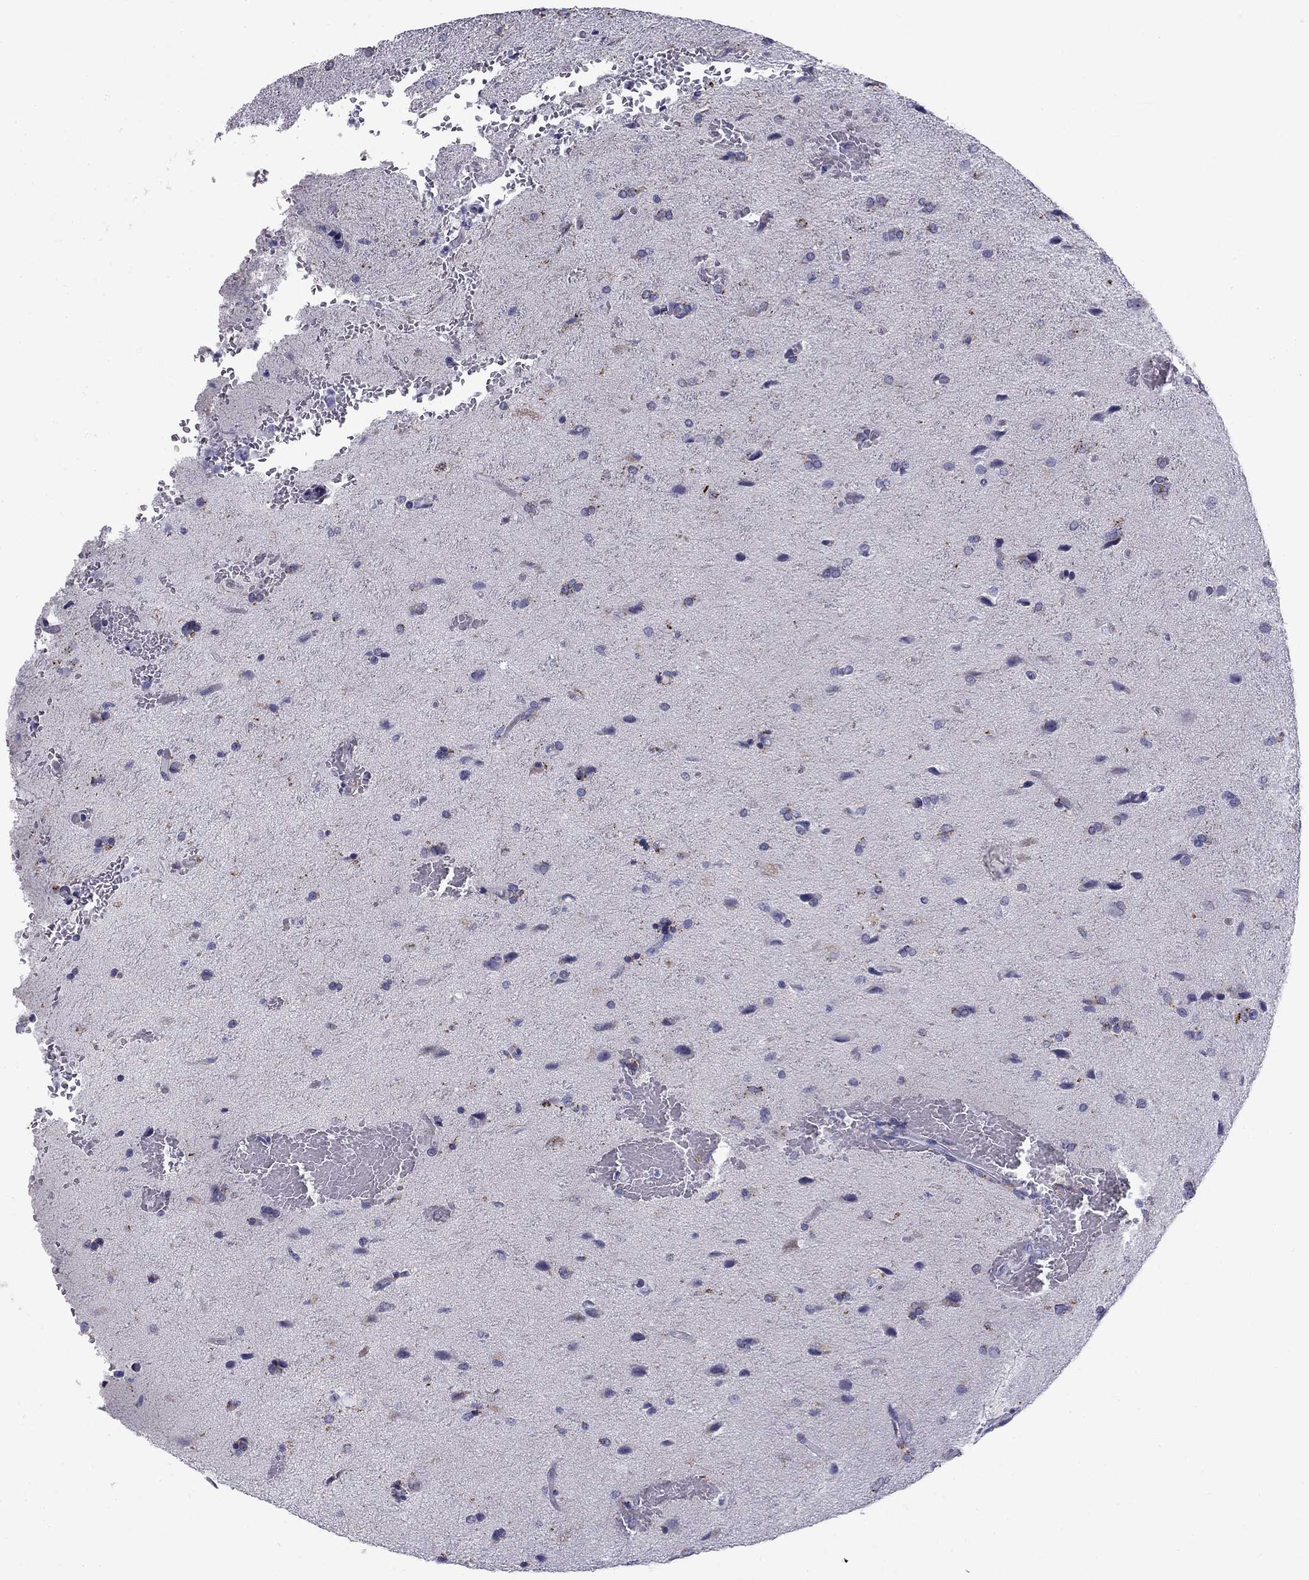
{"staining": {"intensity": "negative", "quantity": "none", "location": "none"}, "tissue": "glioma", "cell_type": "Tumor cells", "image_type": "cancer", "snomed": [{"axis": "morphology", "description": "Glioma, malignant, High grade"}, {"axis": "topography", "description": "Brain"}], "caption": "High-grade glioma (malignant) was stained to show a protein in brown. There is no significant expression in tumor cells. (DAB immunohistochemistry (IHC) visualized using brightfield microscopy, high magnification).", "gene": "CLPSL2", "patient": {"sex": "male", "age": 68}}